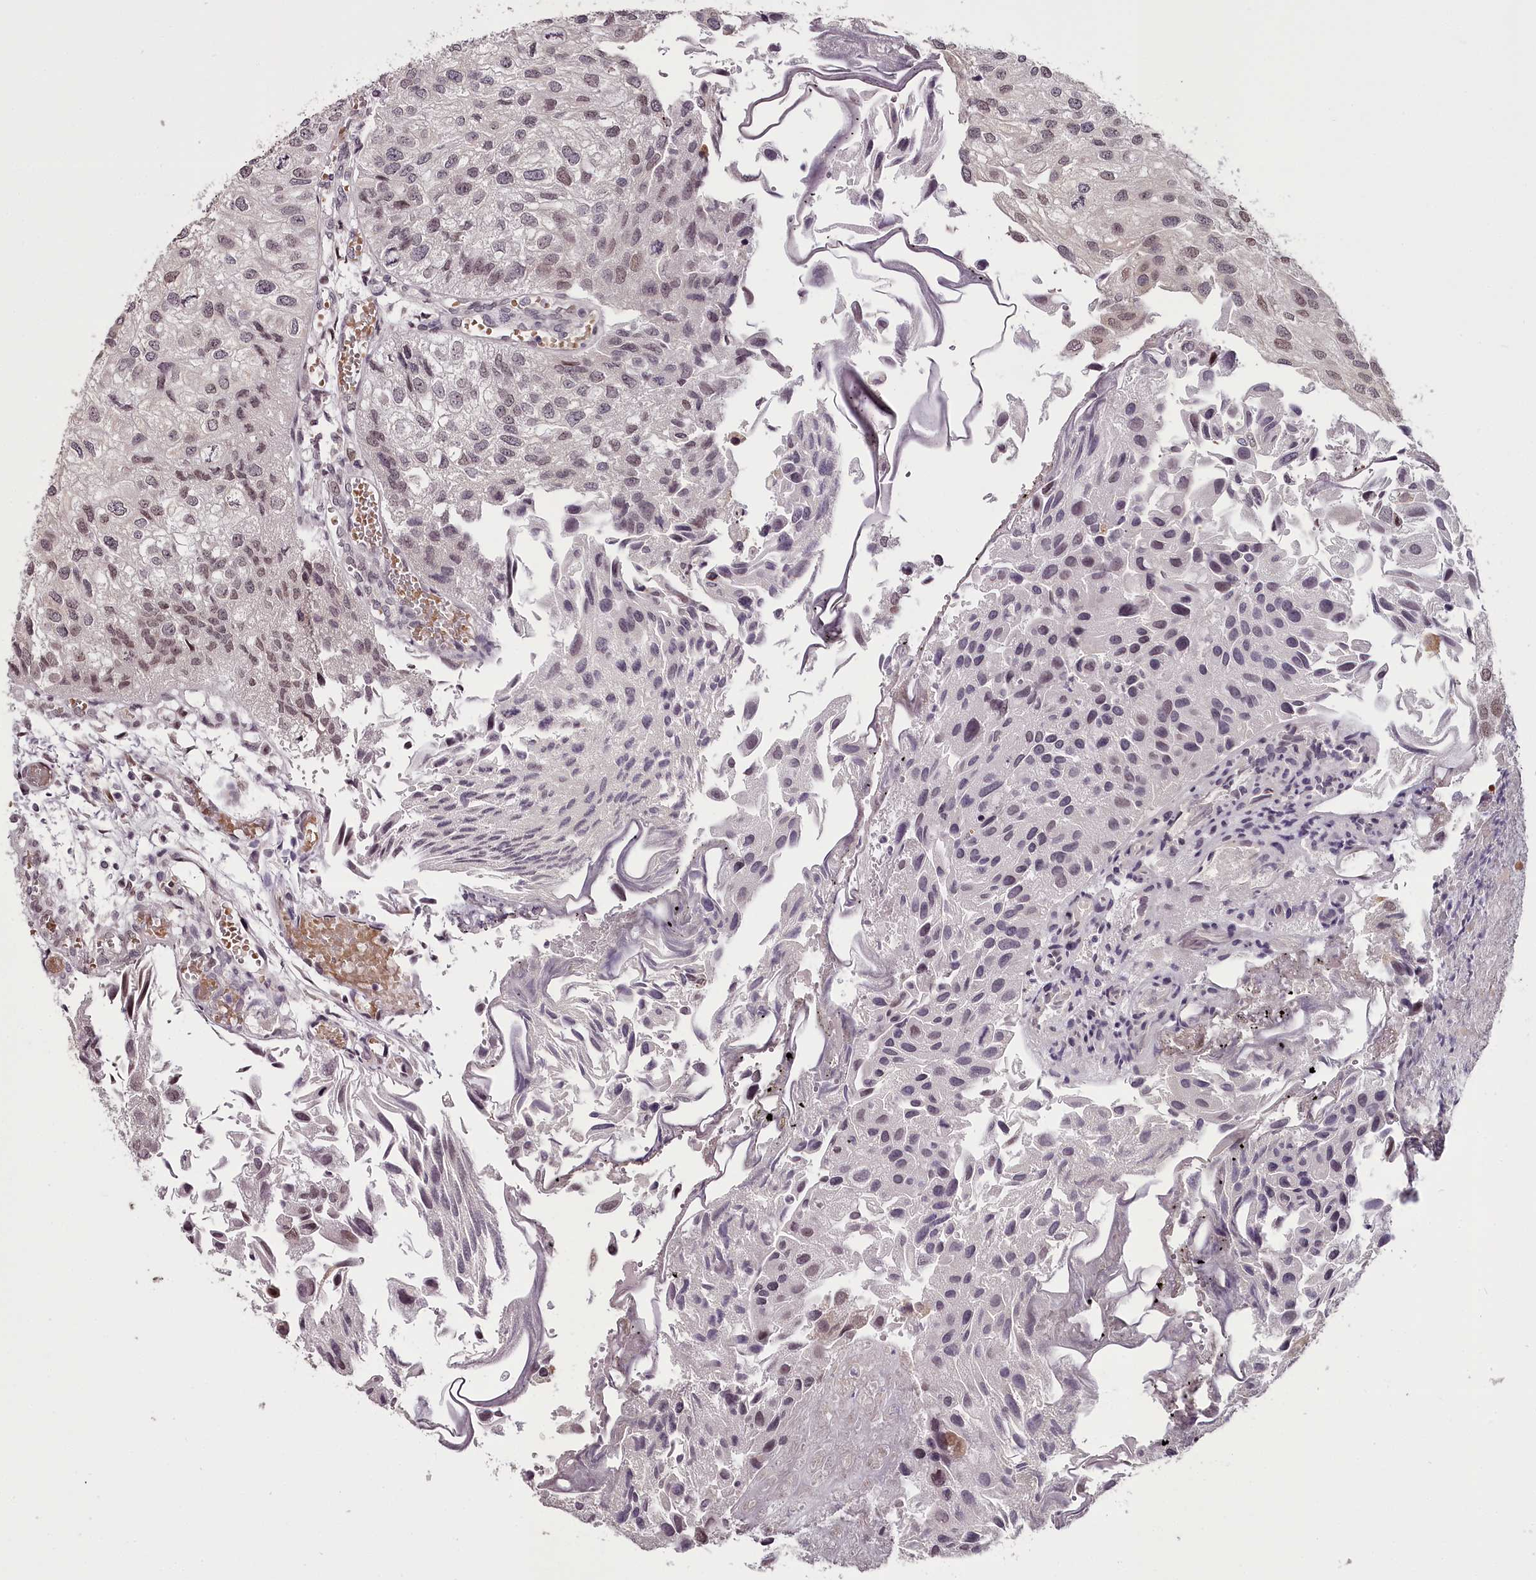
{"staining": {"intensity": "moderate", "quantity": "<25%", "location": "nuclear"}, "tissue": "urothelial cancer", "cell_type": "Tumor cells", "image_type": "cancer", "snomed": [{"axis": "morphology", "description": "Urothelial carcinoma, Low grade"}, {"axis": "topography", "description": "Urinary bladder"}], "caption": "Low-grade urothelial carcinoma was stained to show a protein in brown. There is low levels of moderate nuclear staining in about <25% of tumor cells. Using DAB (brown) and hematoxylin (blue) stains, captured at high magnification using brightfield microscopy.", "gene": "THYN1", "patient": {"sex": "female", "age": 89}}